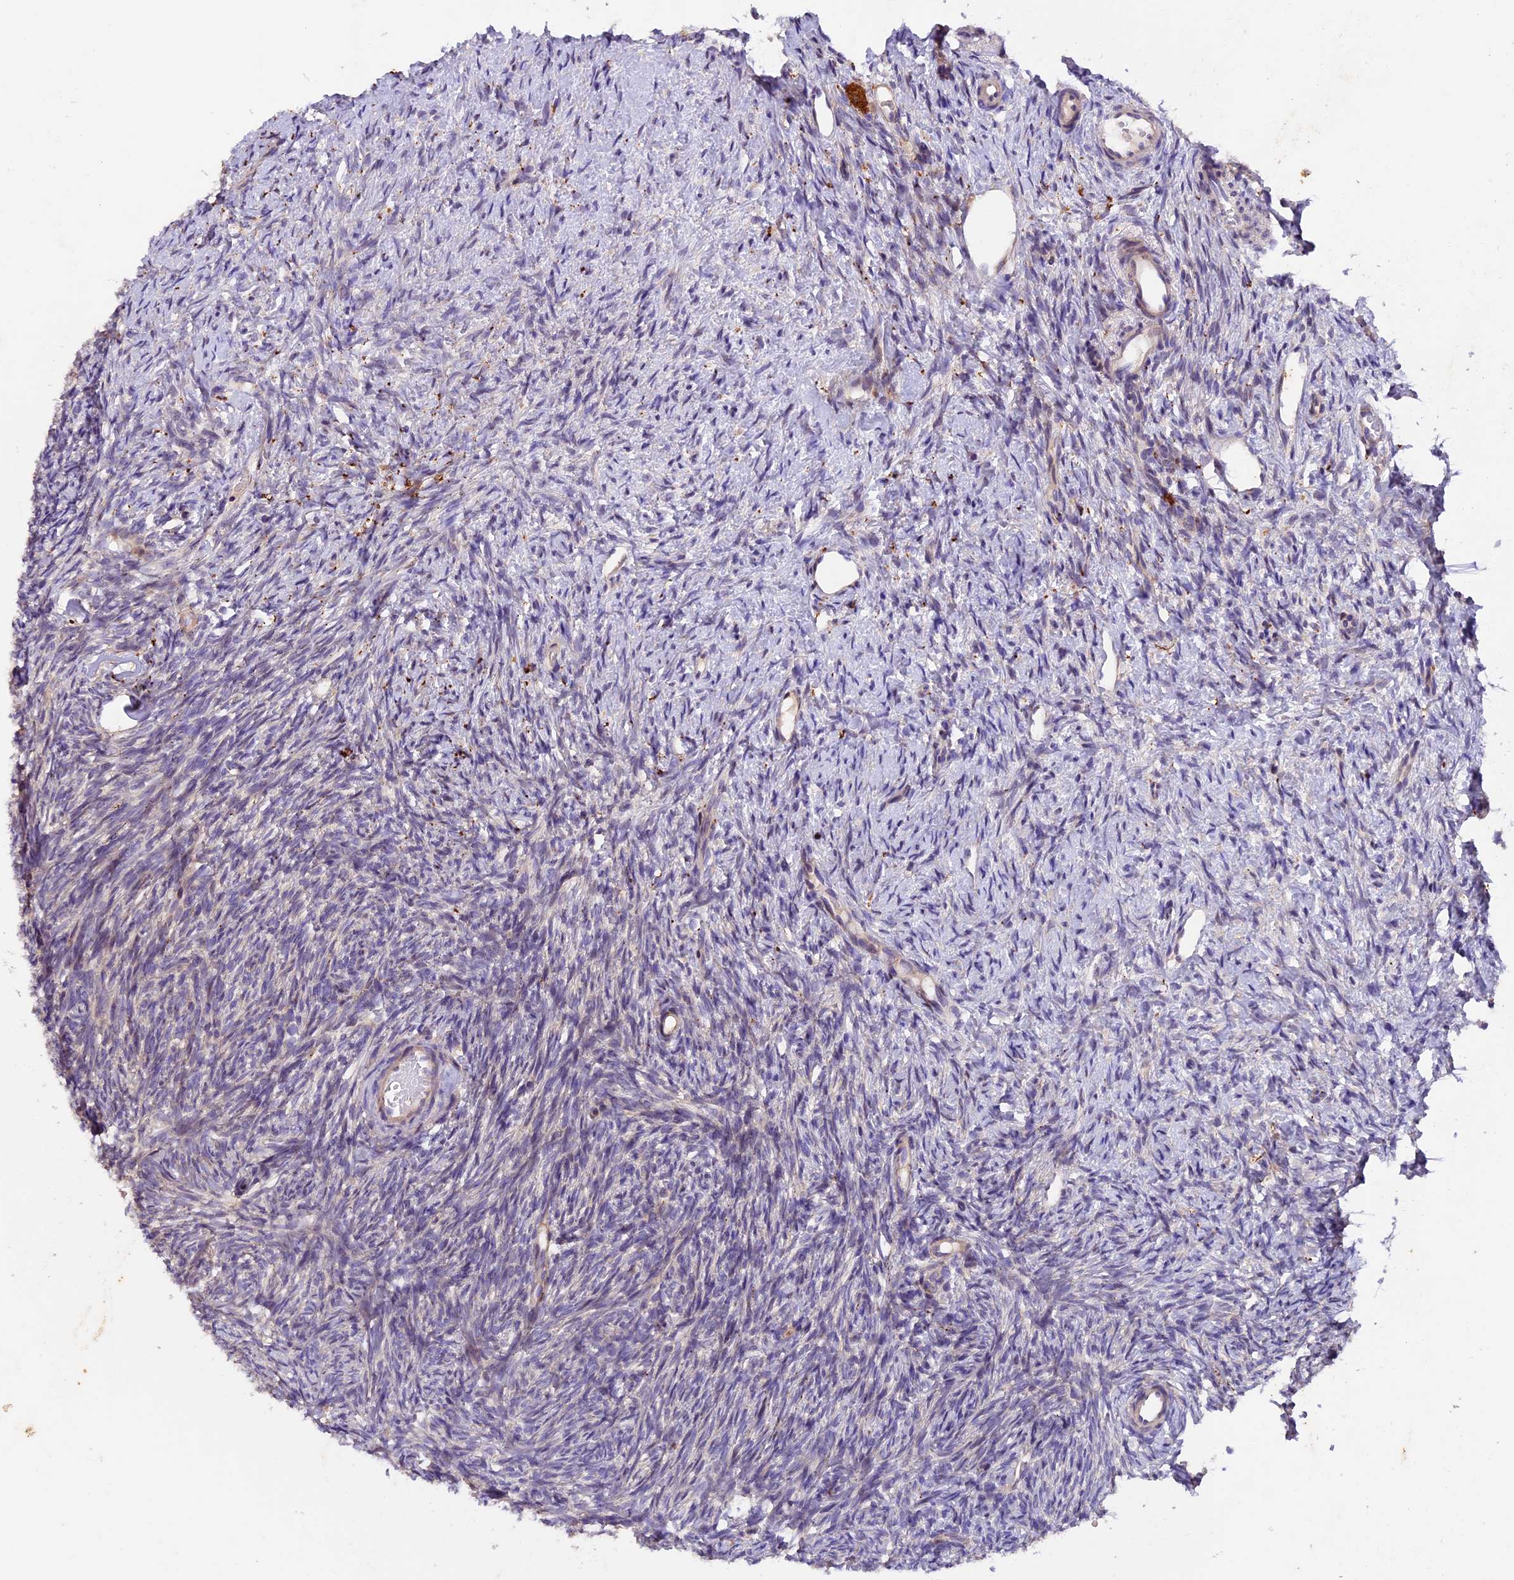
{"staining": {"intensity": "negative", "quantity": "none", "location": "none"}, "tissue": "ovary", "cell_type": "Ovarian stroma cells", "image_type": "normal", "snomed": [{"axis": "morphology", "description": "Normal tissue, NOS"}, {"axis": "topography", "description": "Ovary"}], "caption": "Ovary stained for a protein using IHC shows no staining ovarian stroma cells.", "gene": "NCK2", "patient": {"sex": "female", "age": 51}}